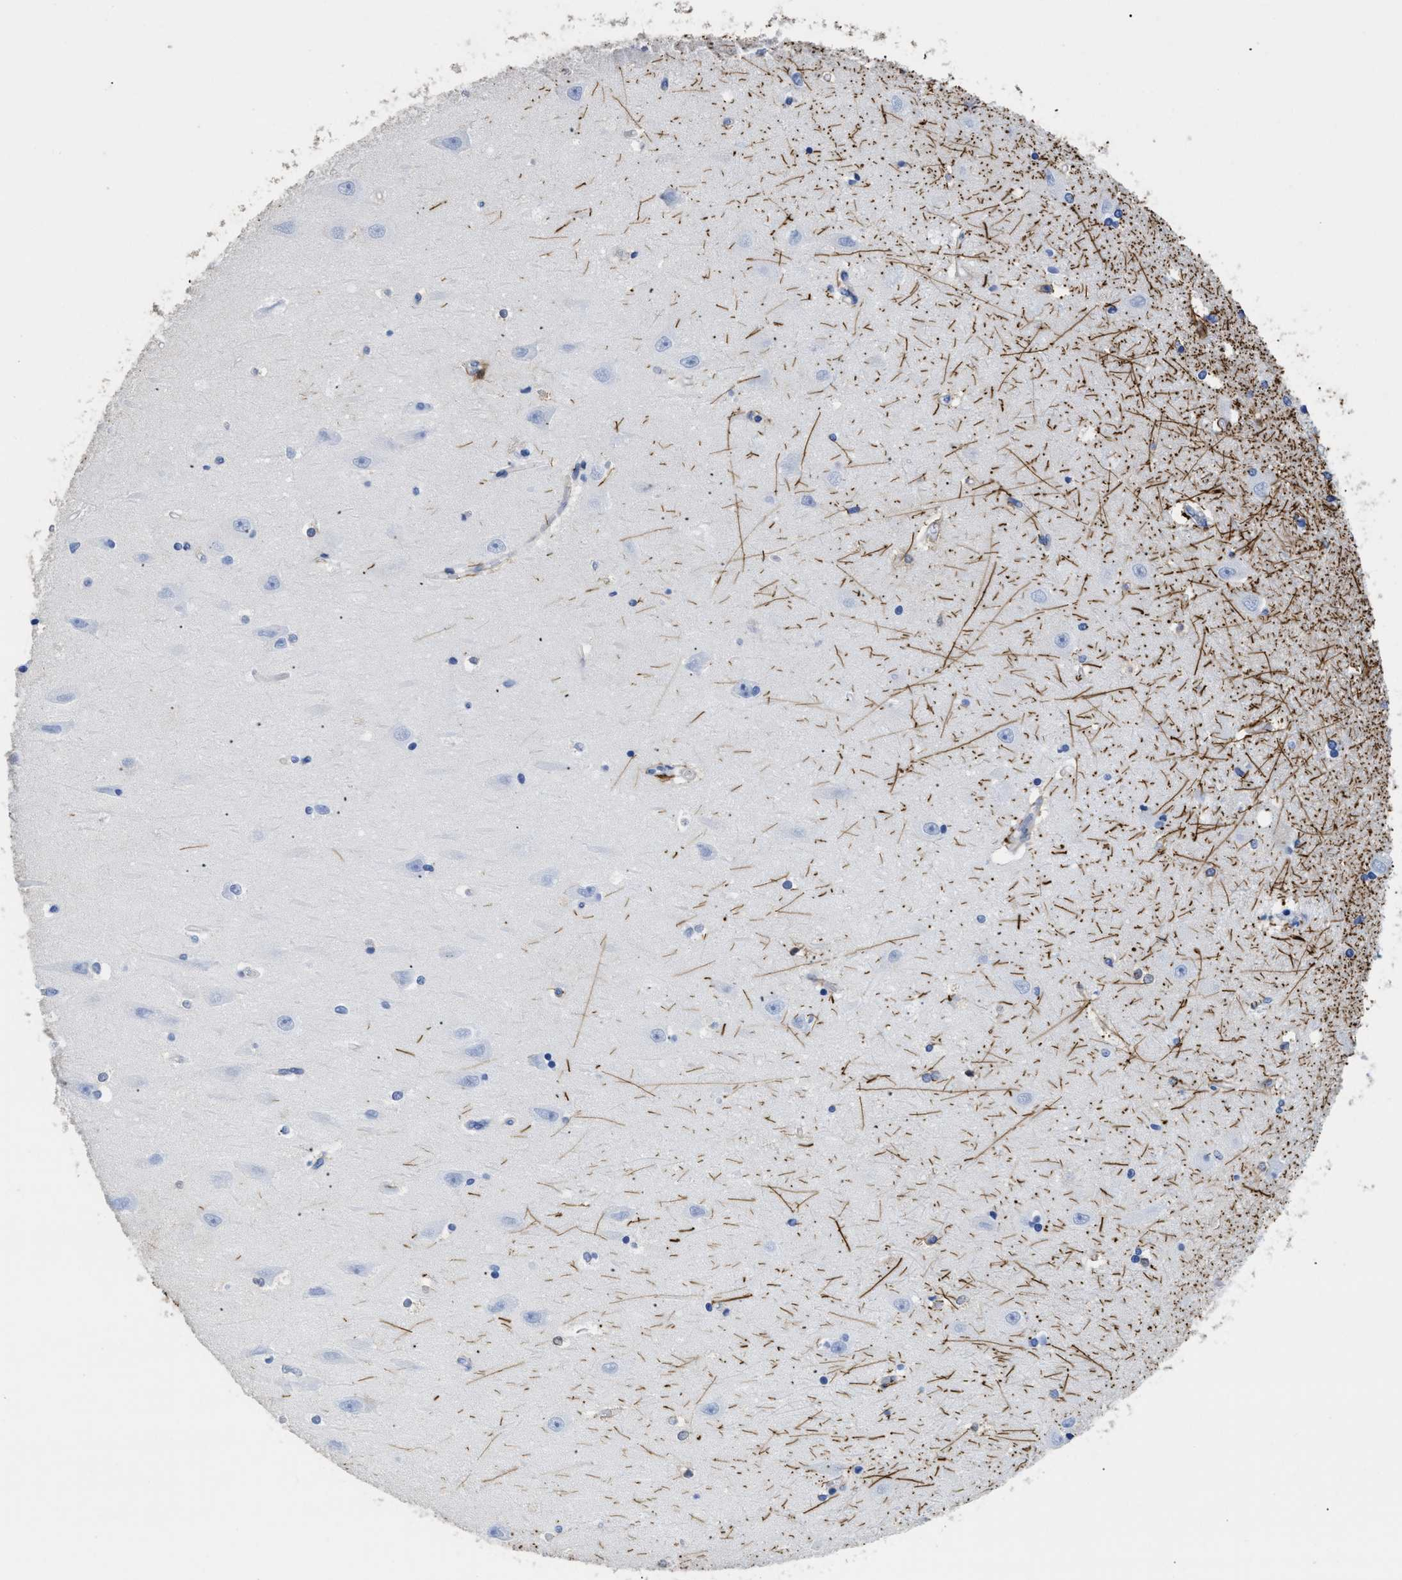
{"staining": {"intensity": "strong", "quantity": "25%-75%", "location": "cytoplasmic/membranous"}, "tissue": "hippocampus", "cell_type": "Glial cells", "image_type": "normal", "snomed": [{"axis": "morphology", "description": "Normal tissue, NOS"}, {"axis": "topography", "description": "Hippocampus"}], "caption": "Glial cells reveal high levels of strong cytoplasmic/membranous expression in approximately 25%-75% of cells in benign hippocampus. (DAB (3,3'-diaminobenzidine) = brown stain, brightfield microscopy at high magnification).", "gene": "DLC1", "patient": {"sex": "male", "age": 45}}